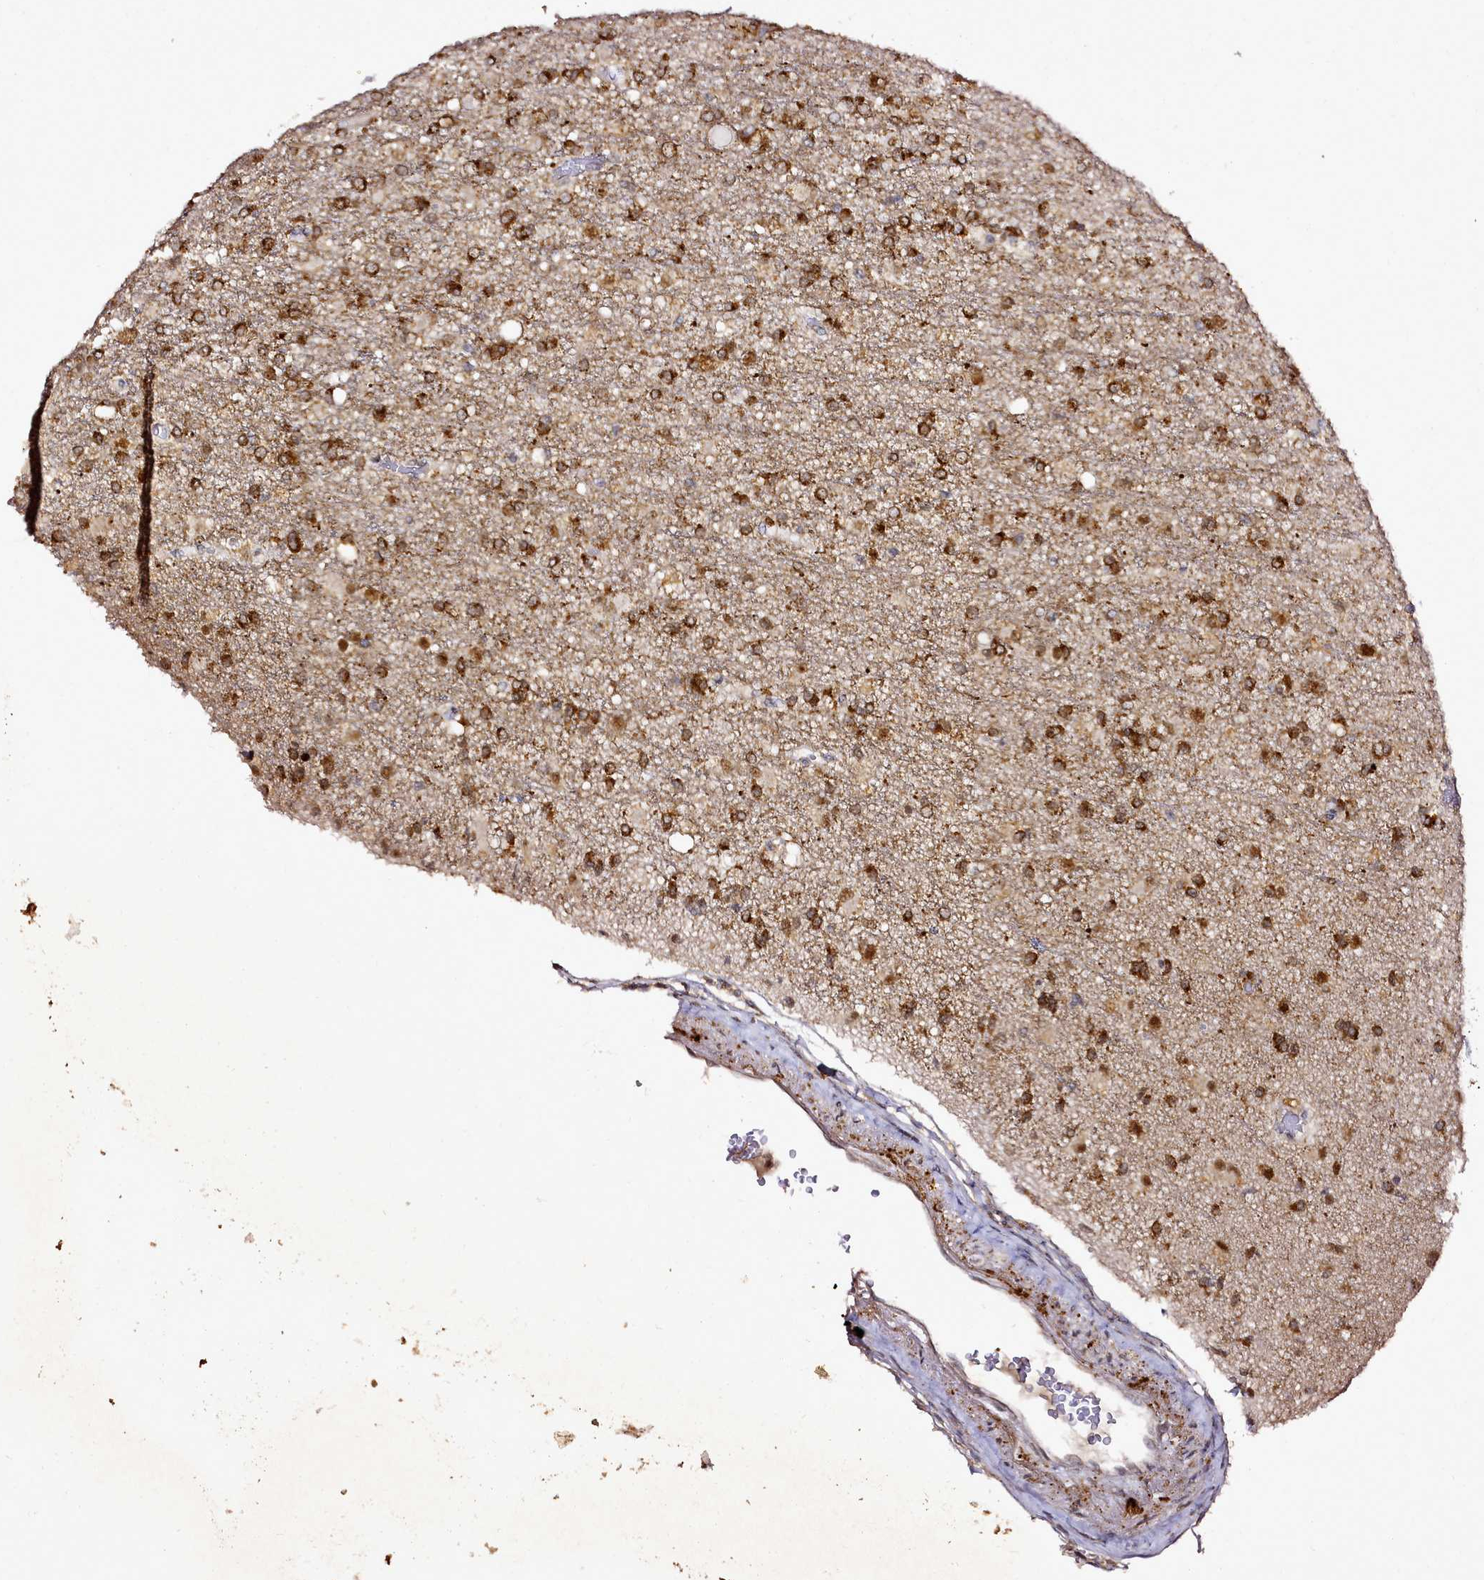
{"staining": {"intensity": "strong", "quantity": ">75%", "location": "cytoplasmic/membranous"}, "tissue": "glioma", "cell_type": "Tumor cells", "image_type": "cancer", "snomed": [{"axis": "morphology", "description": "Glioma, malignant, High grade"}, {"axis": "topography", "description": "Brain"}], "caption": "Glioma was stained to show a protein in brown. There is high levels of strong cytoplasmic/membranous staining in approximately >75% of tumor cells. (Brightfield microscopy of DAB IHC at high magnification).", "gene": "EDIL3", "patient": {"sex": "female", "age": 74}}